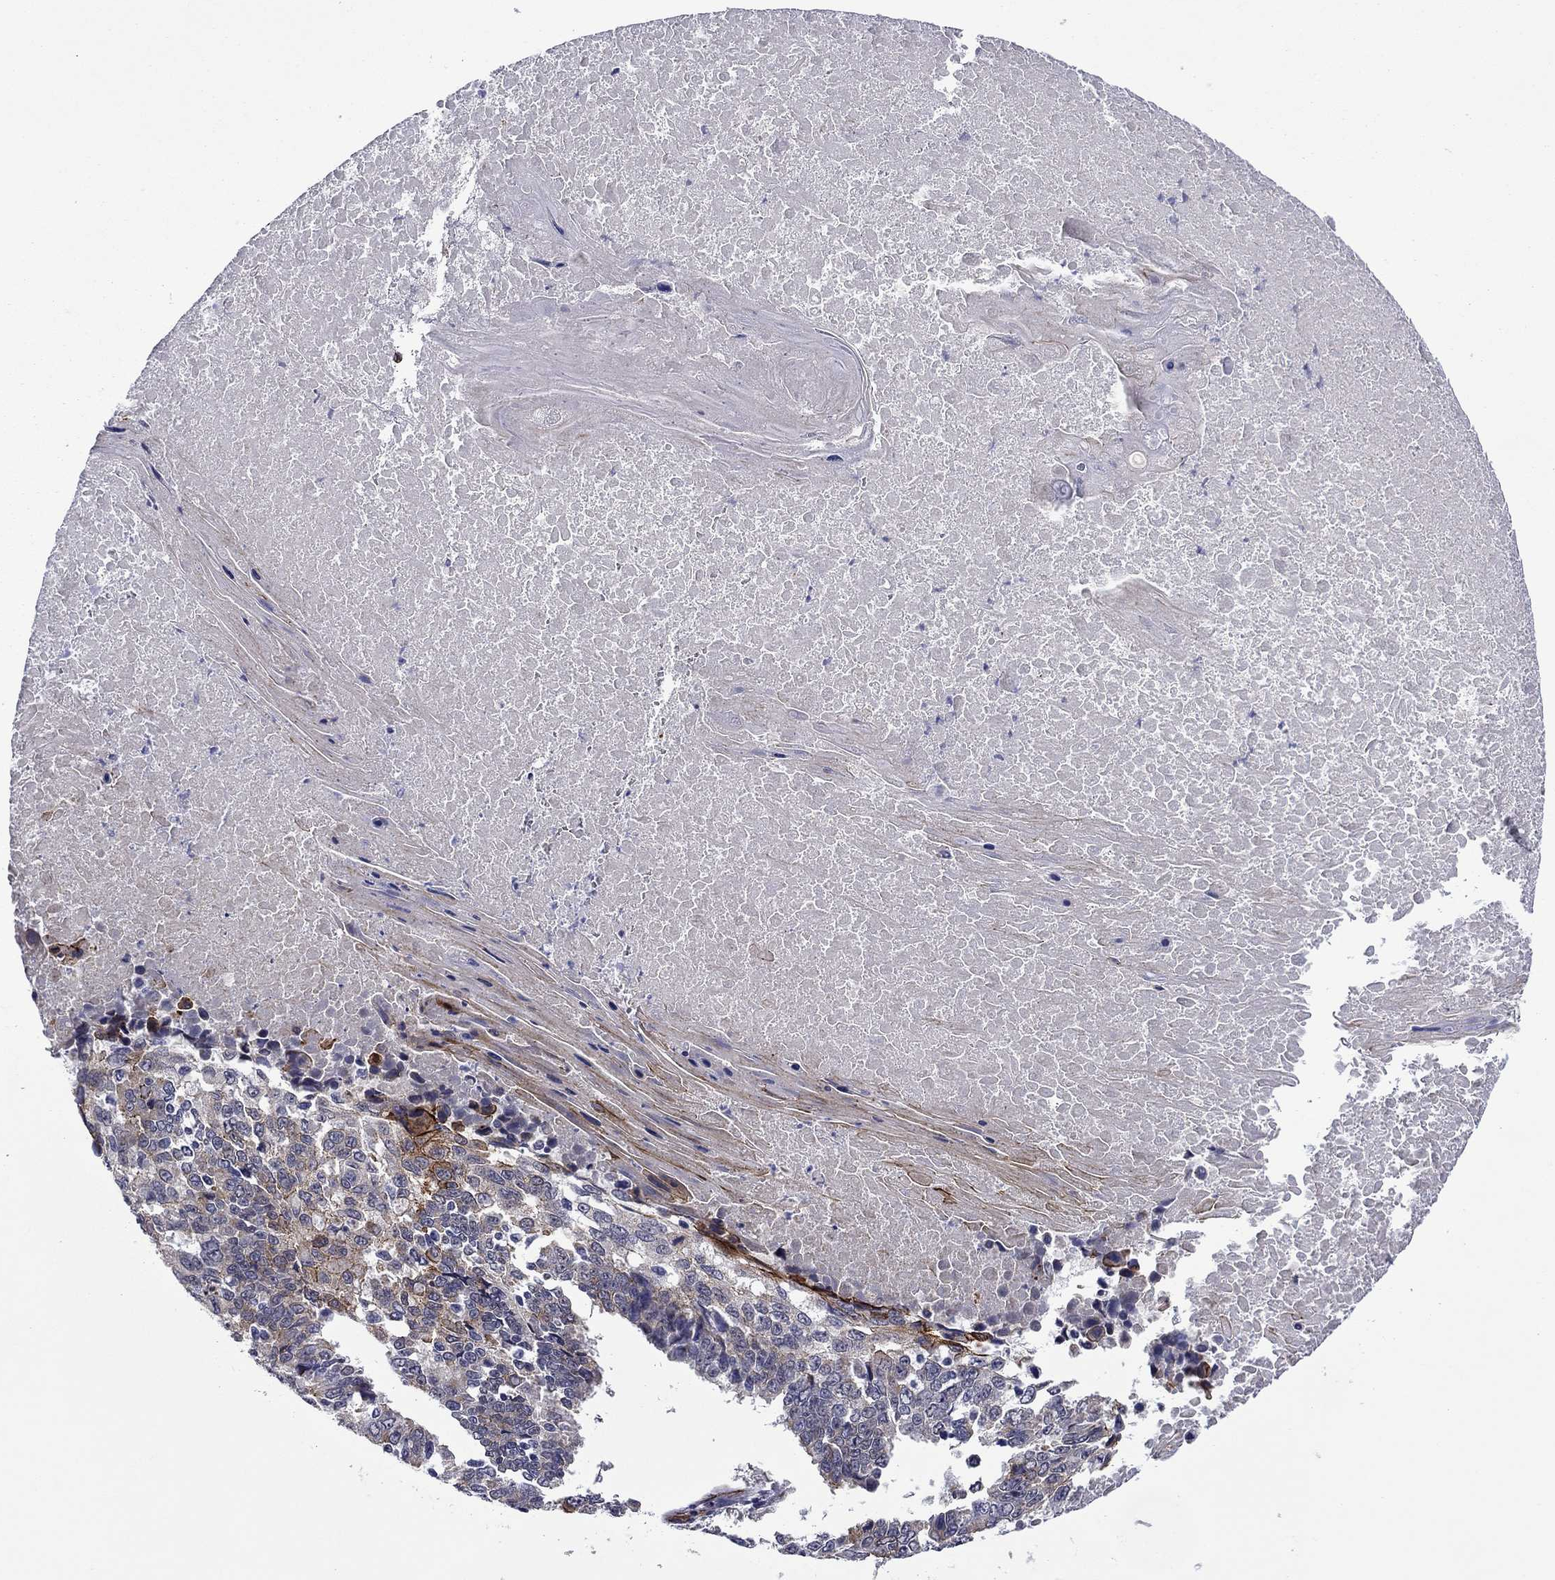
{"staining": {"intensity": "strong", "quantity": "<25%", "location": "cytoplasmic/membranous"}, "tissue": "lung cancer", "cell_type": "Tumor cells", "image_type": "cancer", "snomed": [{"axis": "morphology", "description": "Squamous cell carcinoma, NOS"}, {"axis": "topography", "description": "Lung"}], "caption": "Immunohistochemical staining of human lung cancer exhibits strong cytoplasmic/membranous protein positivity in about <25% of tumor cells.", "gene": "LMO7", "patient": {"sex": "male", "age": 73}}